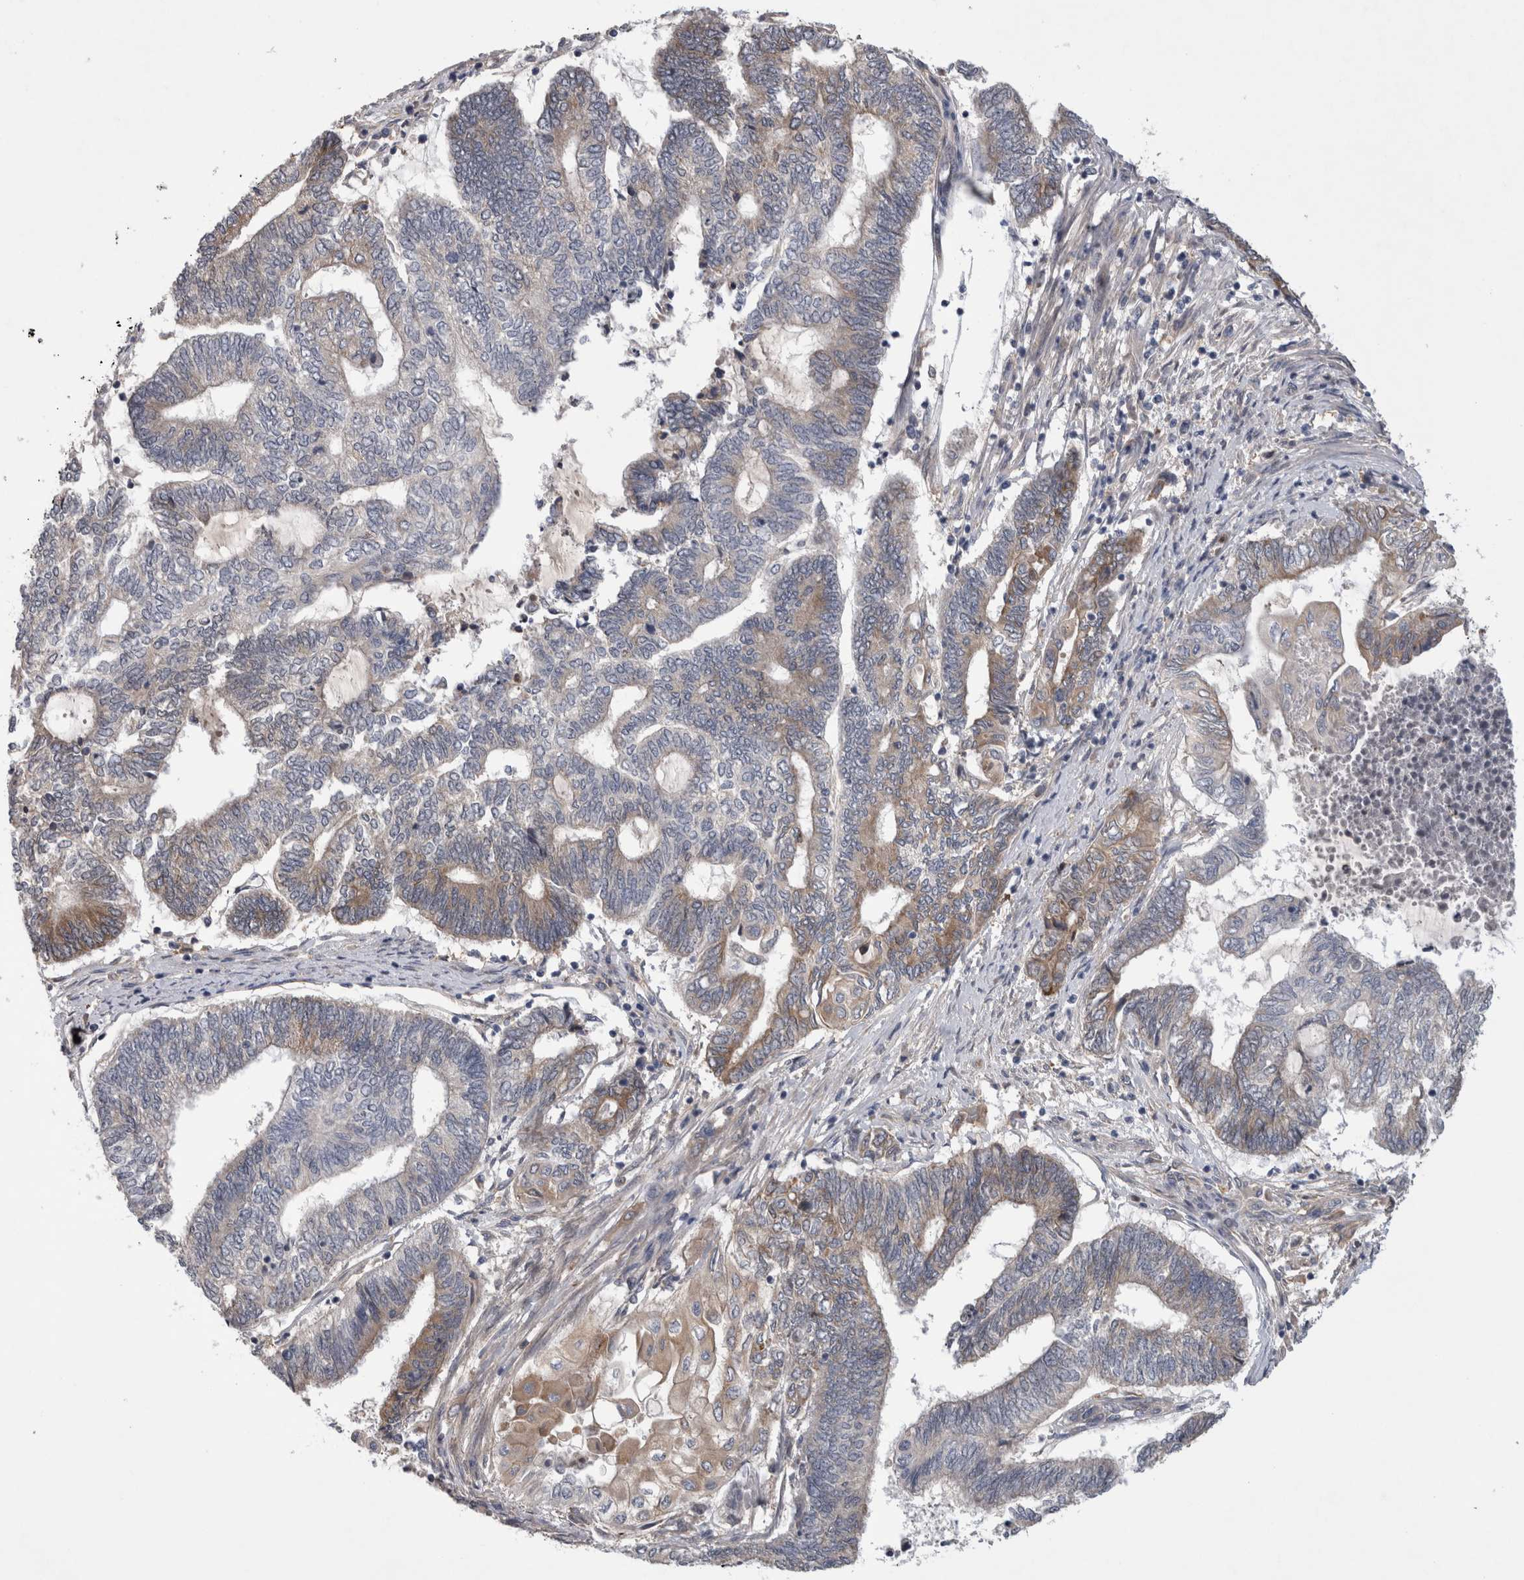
{"staining": {"intensity": "moderate", "quantity": "<25%", "location": "cytoplasmic/membranous"}, "tissue": "endometrial cancer", "cell_type": "Tumor cells", "image_type": "cancer", "snomed": [{"axis": "morphology", "description": "Adenocarcinoma, NOS"}, {"axis": "topography", "description": "Uterus"}, {"axis": "topography", "description": "Endometrium"}], "caption": "Immunohistochemical staining of human endometrial cancer (adenocarcinoma) reveals low levels of moderate cytoplasmic/membranous protein expression in approximately <25% of tumor cells. (IHC, brightfield microscopy, high magnification).", "gene": "ANKFY1", "patient": {"sex": "female", "age": 70}}